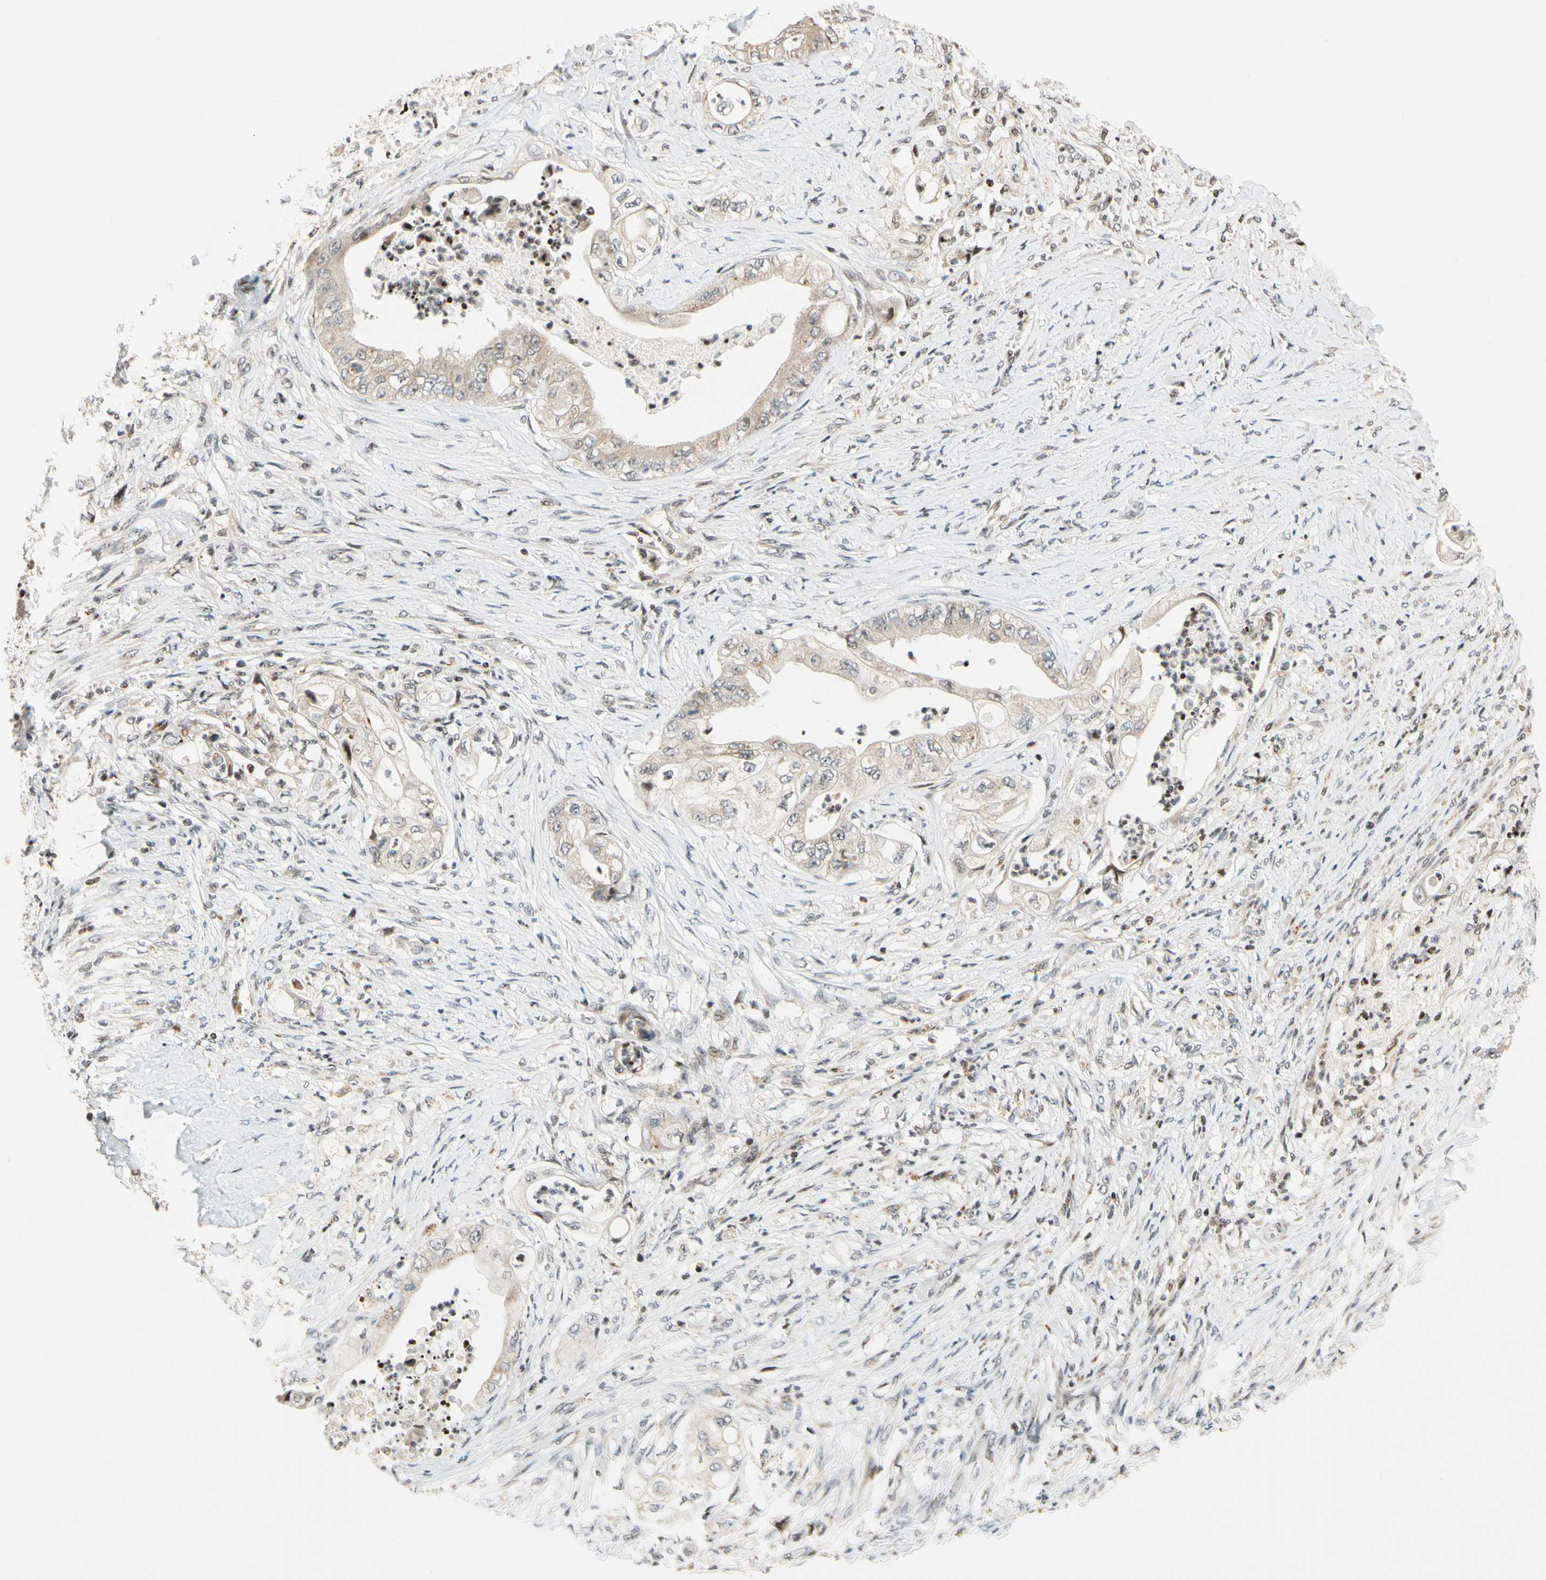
{"staining": {"intensity": "weak", "quantity": "25%-75%", "location": "cytoplasmic/membranous"}, "tissue": "stomach cancer", "cell_type": "Tumor cells", "image_type": "cancer", "snomed": [{"axis": "morphology", "description": "Adenocarcinoma, NOS"}, {"axis": "topography", "description": "Stomach"}], "caption": "A low amount of weak cytoplasmic/membranous staining is present in approximately 25%-75% of tumor cells in stomach cancer (adenocarcinoma) tissue.", "gene": "CDK7", "patient": {"sex": "female", "age": 73}}